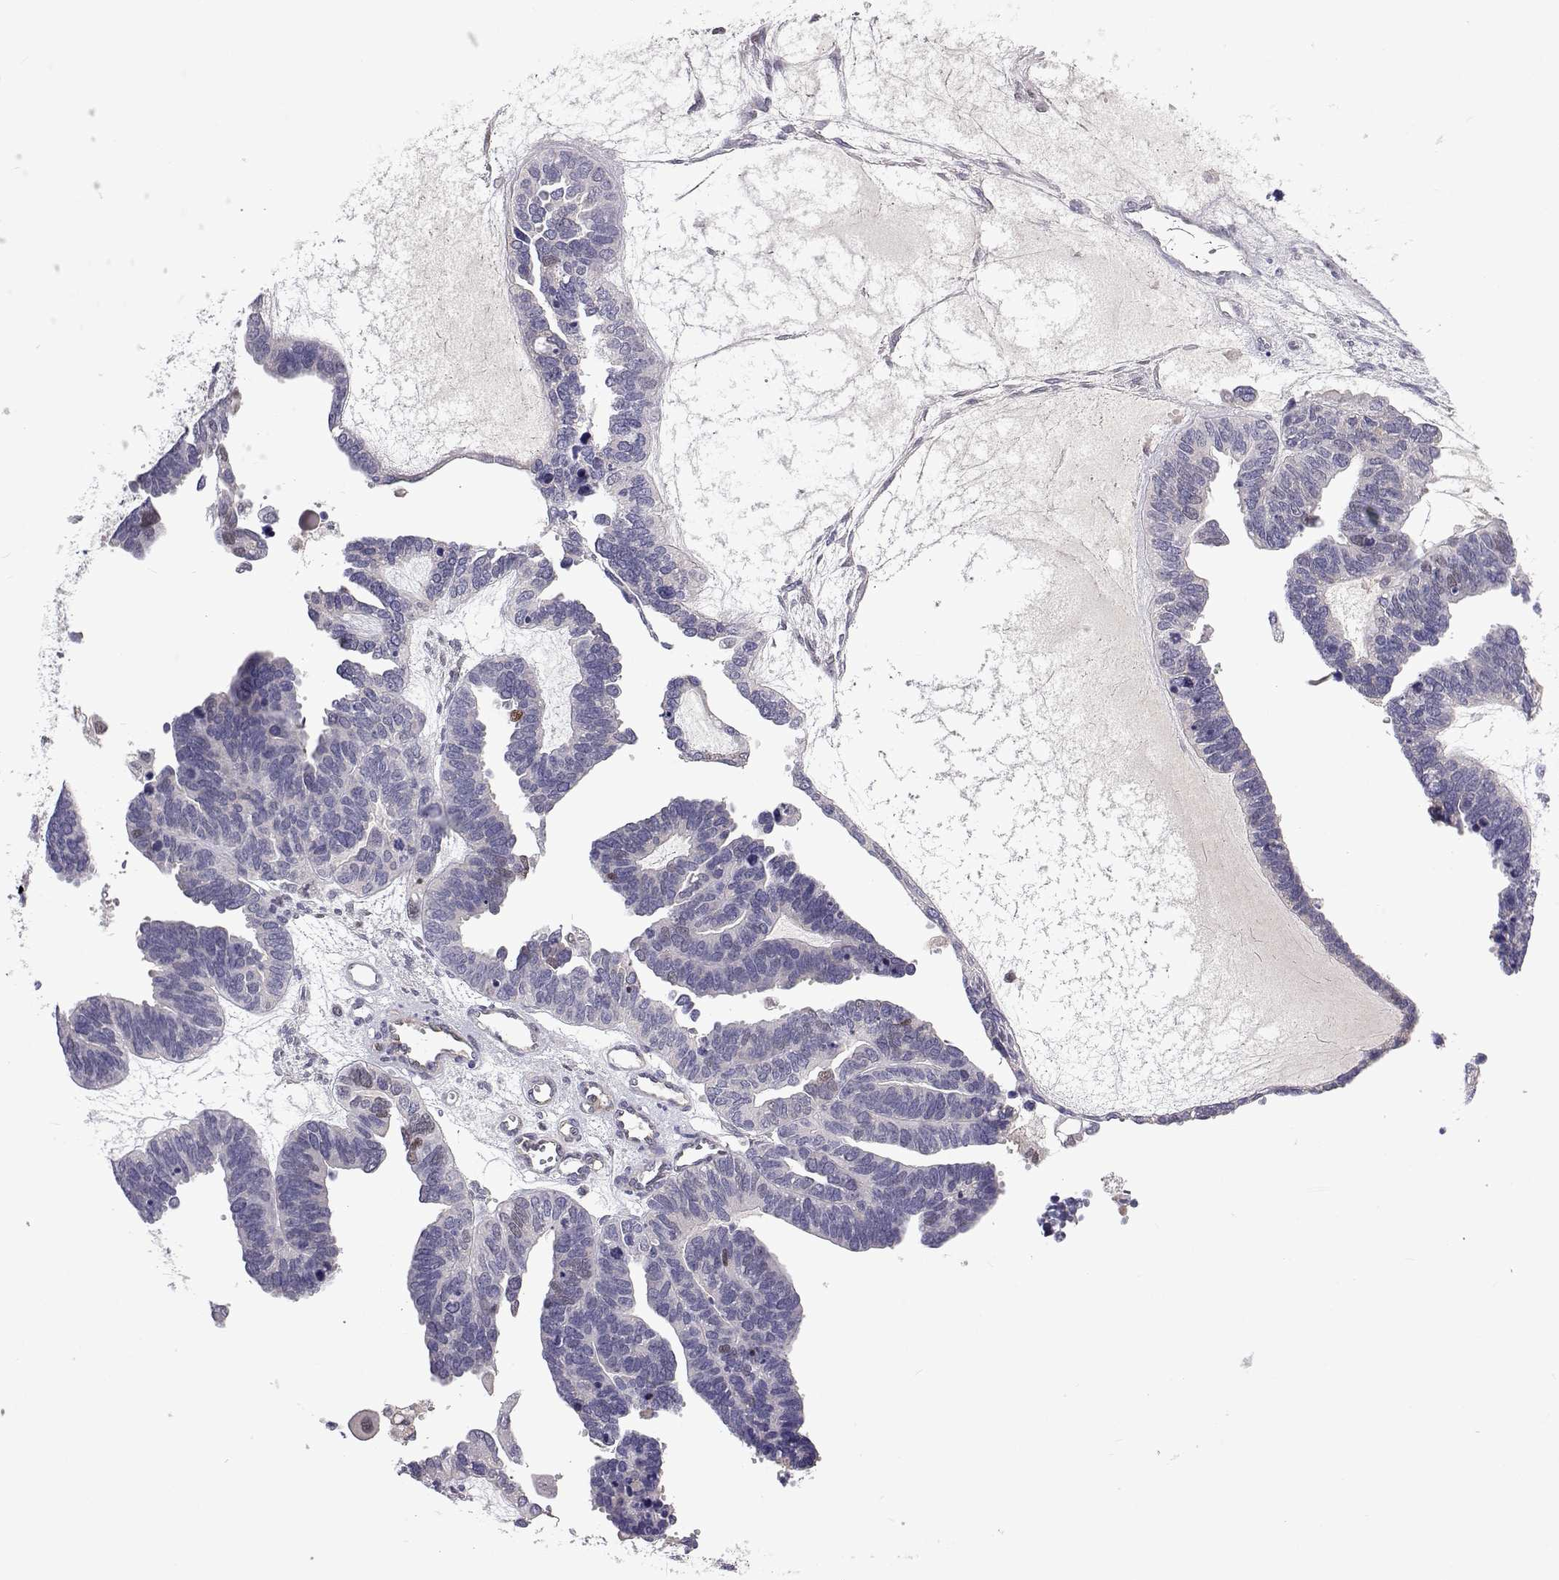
{"staining": {"intensity": "weak", "quantity": "<25%", "location": "nuclear"}, "tissue": "ovarian cancer", "cell_type": "Tumor cells", "image_type": "cancer", "snomed": [{"axis": "morphology", "description": "Cystadenocarcinoma, serous, NOS"}, {"axis": "topography", "description": "Ovary"}], "caption": "Tumor cells are negative for brown protein staining in ovarian cancer.", "gene": "TCF15", "patient": {"sex": "female", "age": 51}}